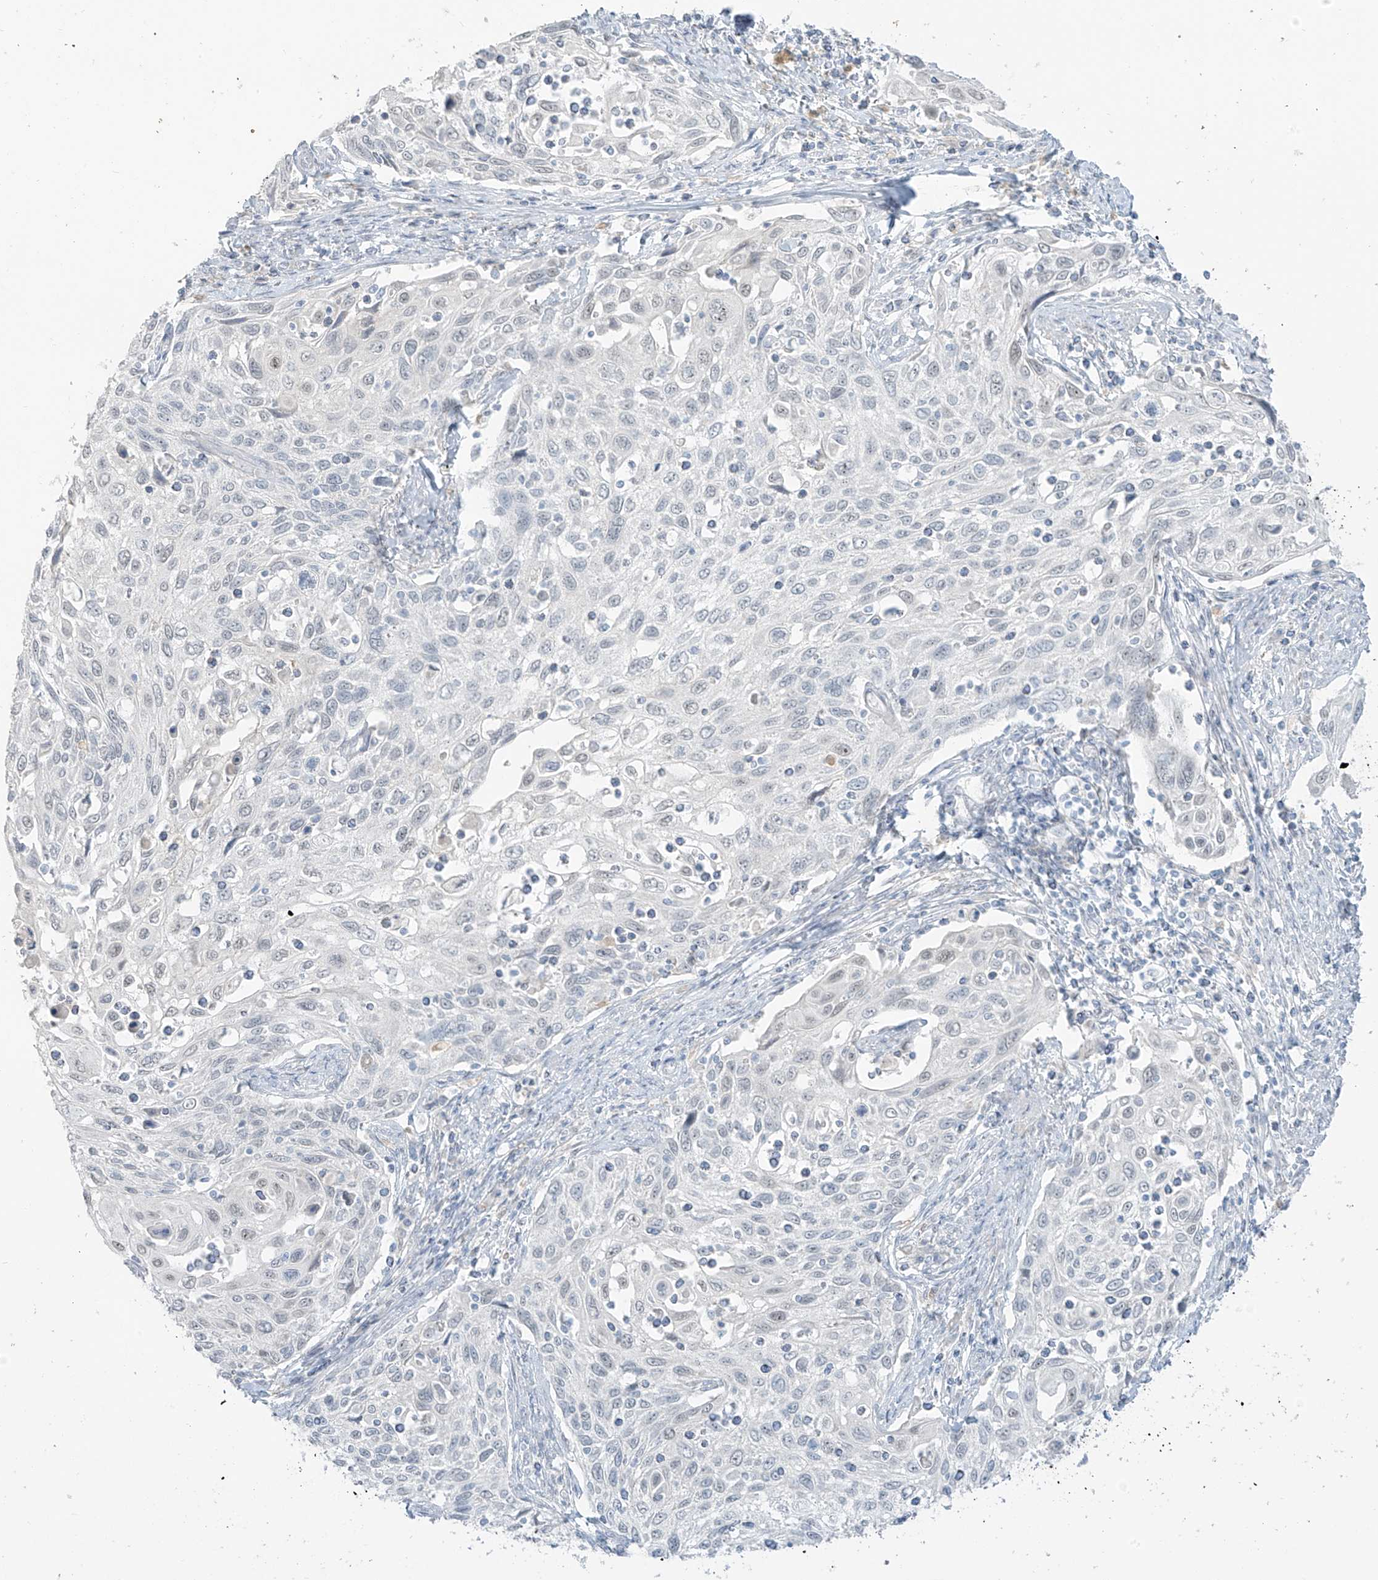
{"staining": {"intensity": "negative", "quantity": "none", "location": "none"}, "tissue": "cervical cancer", "cell_type": "Tumor cells", "image_type": "cancer", "snomed": [{"axis": "morphology", "description": "Squamous cell carcinoma, NOS"}, {"axis": "topography", "description": "Cervix"}], "caption": "Immunohistochemistry histopathology image of cervical cancer (squamous cell carcinoma) stained for a protein (brown), which exhibits no positivity in tumor cells.", "gene": "PRDM6", "patient": {"sex": "female", "age": 70}}